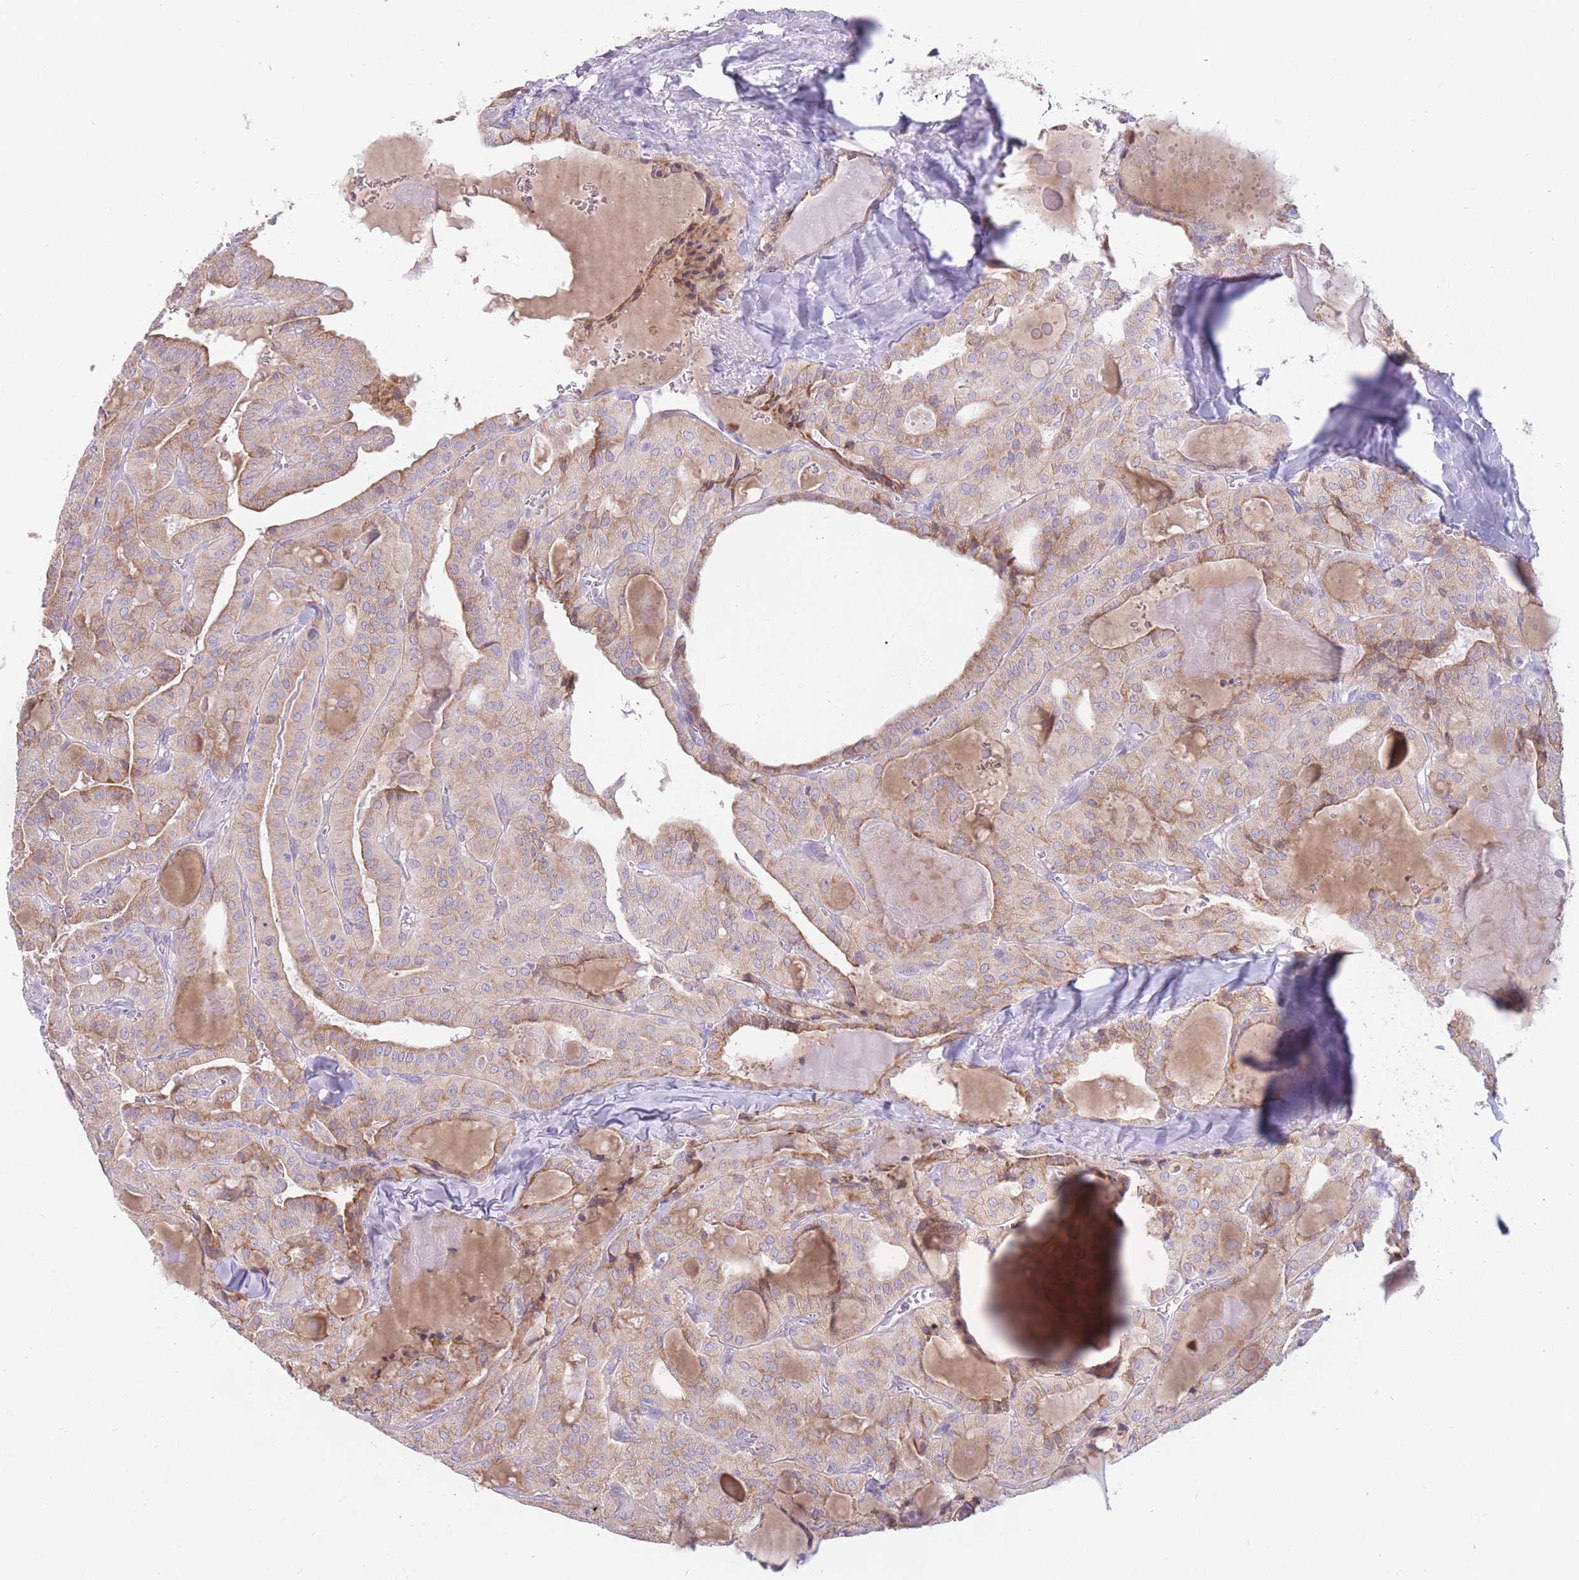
{"staining": {"intensity": "weak", "quantity": ">75%", "location": "cytoplasmic/membranous"}, "tissue": "thyroid cancer", "cell_type": "Tumor cells", "image_type": "cancer", "snomed": [{"axis": "morphology", "description": "Papillary adenocarcinoma, NOS"}, {"axis": "topography", "description": "Thyroid gland"}], "caption": "This photomicrograph demonstrates IHC staining of human thyroid papillary adenocarcinoma, with low weak cytoplasmic/membranous positivity in approximately >75% of tumor cells.", "gene": "TRAPPC5", "patient": {"sex": "male", "age": 52}}